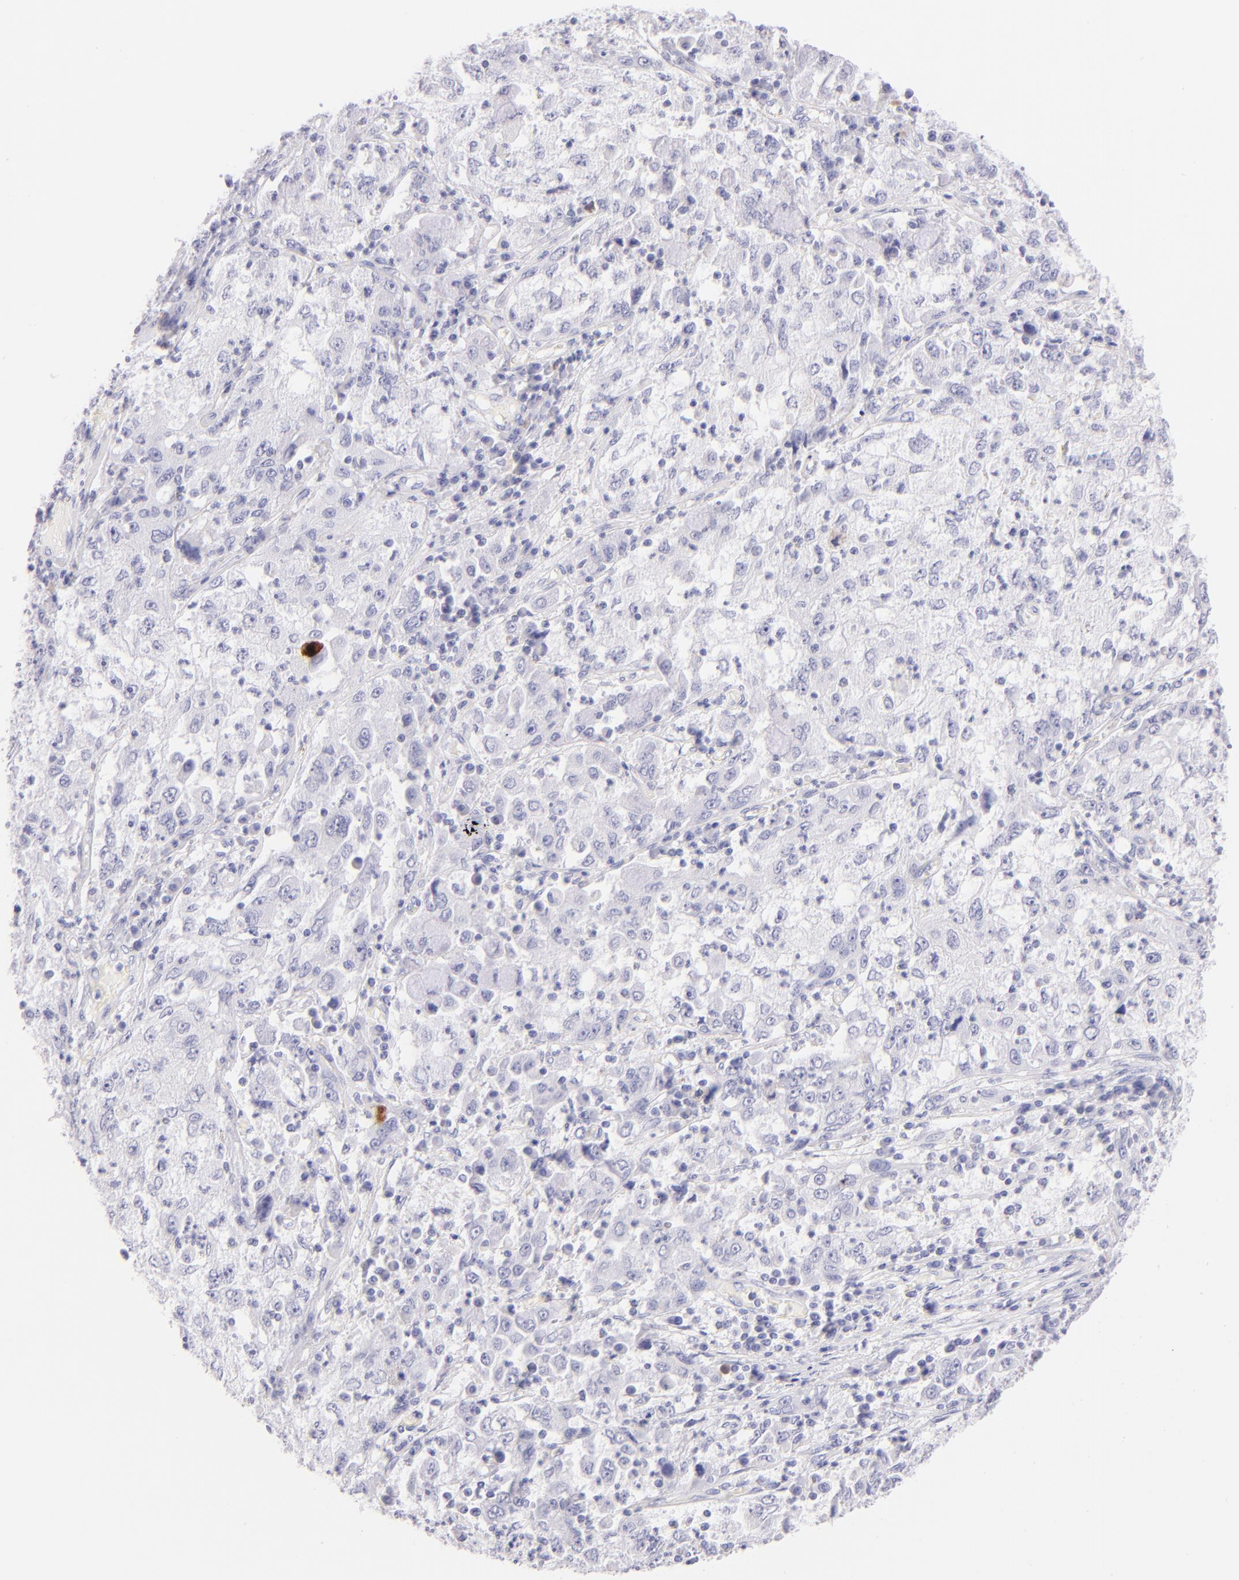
{"staining": {"intensity": "negative", "quantity": "none", "location": "none"}, "tissue": "cervical cancer", "cell_type": "Tumor cells", "image_type": "cancer", "snomed": [{"axis": "morphology", "description": "Squamous cell carcinoma, NOS"}, {"axis": "topography", "description": "Cervix"}], "caption": "IHC photomicrograph of squamous cell carcinoma (cervical) stained for a protein (brown), which demonstrates no staining in tumor cells.", "gene": "SDC1", "patient": {"sex": "female", "age": 36}}